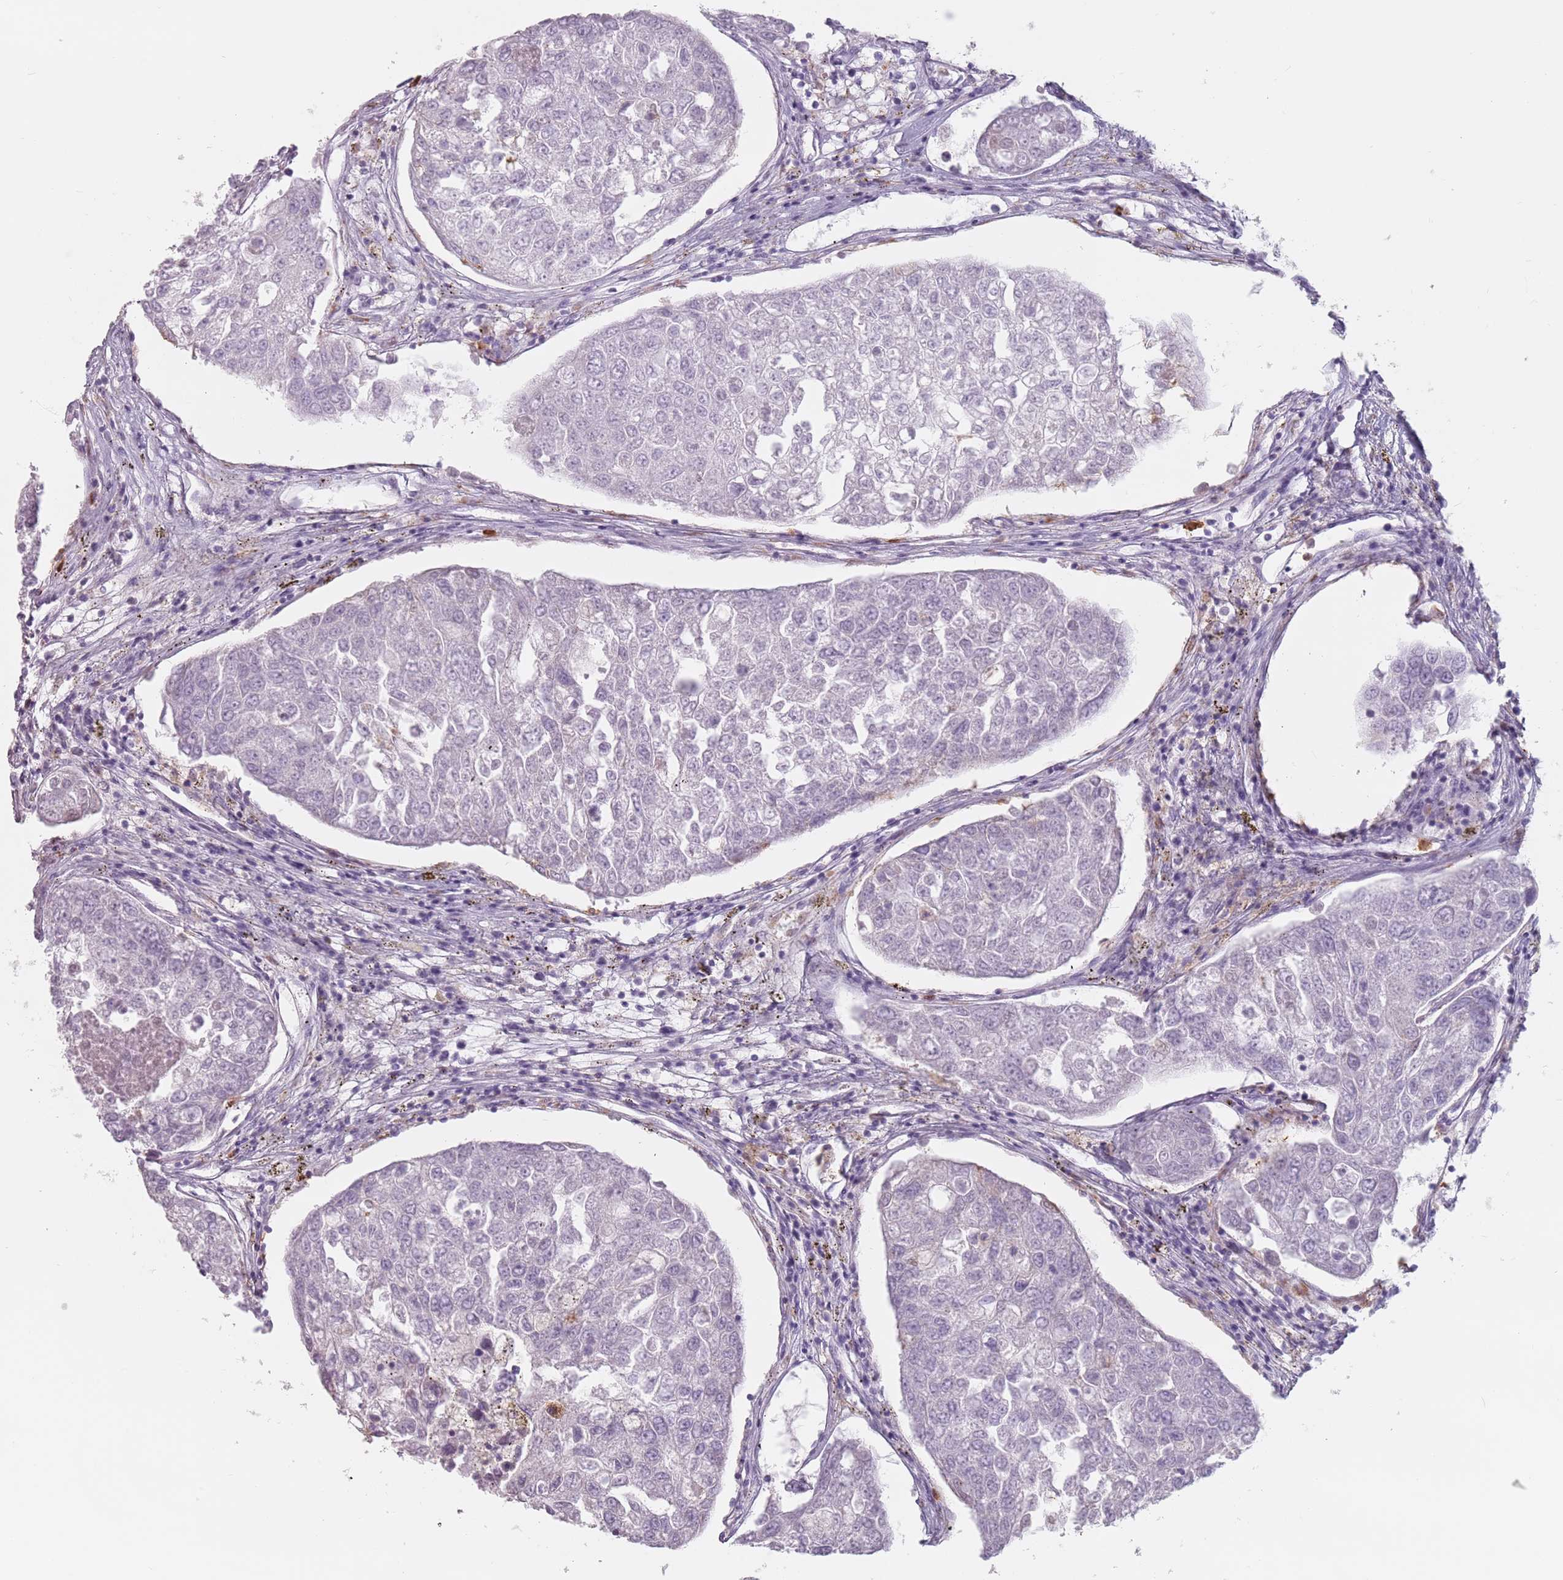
{"staining": {"intensity": "negative", "quantity": "none", "location": "none"}, "tissue": "urothelial cancer", "cell_type": "Tumor cells", "image_type": "cancer", "snomed": [{"axis": "morphology", "description": "Urothelial carcinoma, High grade"}, {"axis": "topography", "description": "Lymph node"}, {"axis": "topography", "description": "Urinary bladder"}], "caption": "This is an IHC micrograph of human urothelial cancer. There is no staining in tumor cells.", "gene": "ZNF584", "patient": {"sex": "male", "age": 51}}